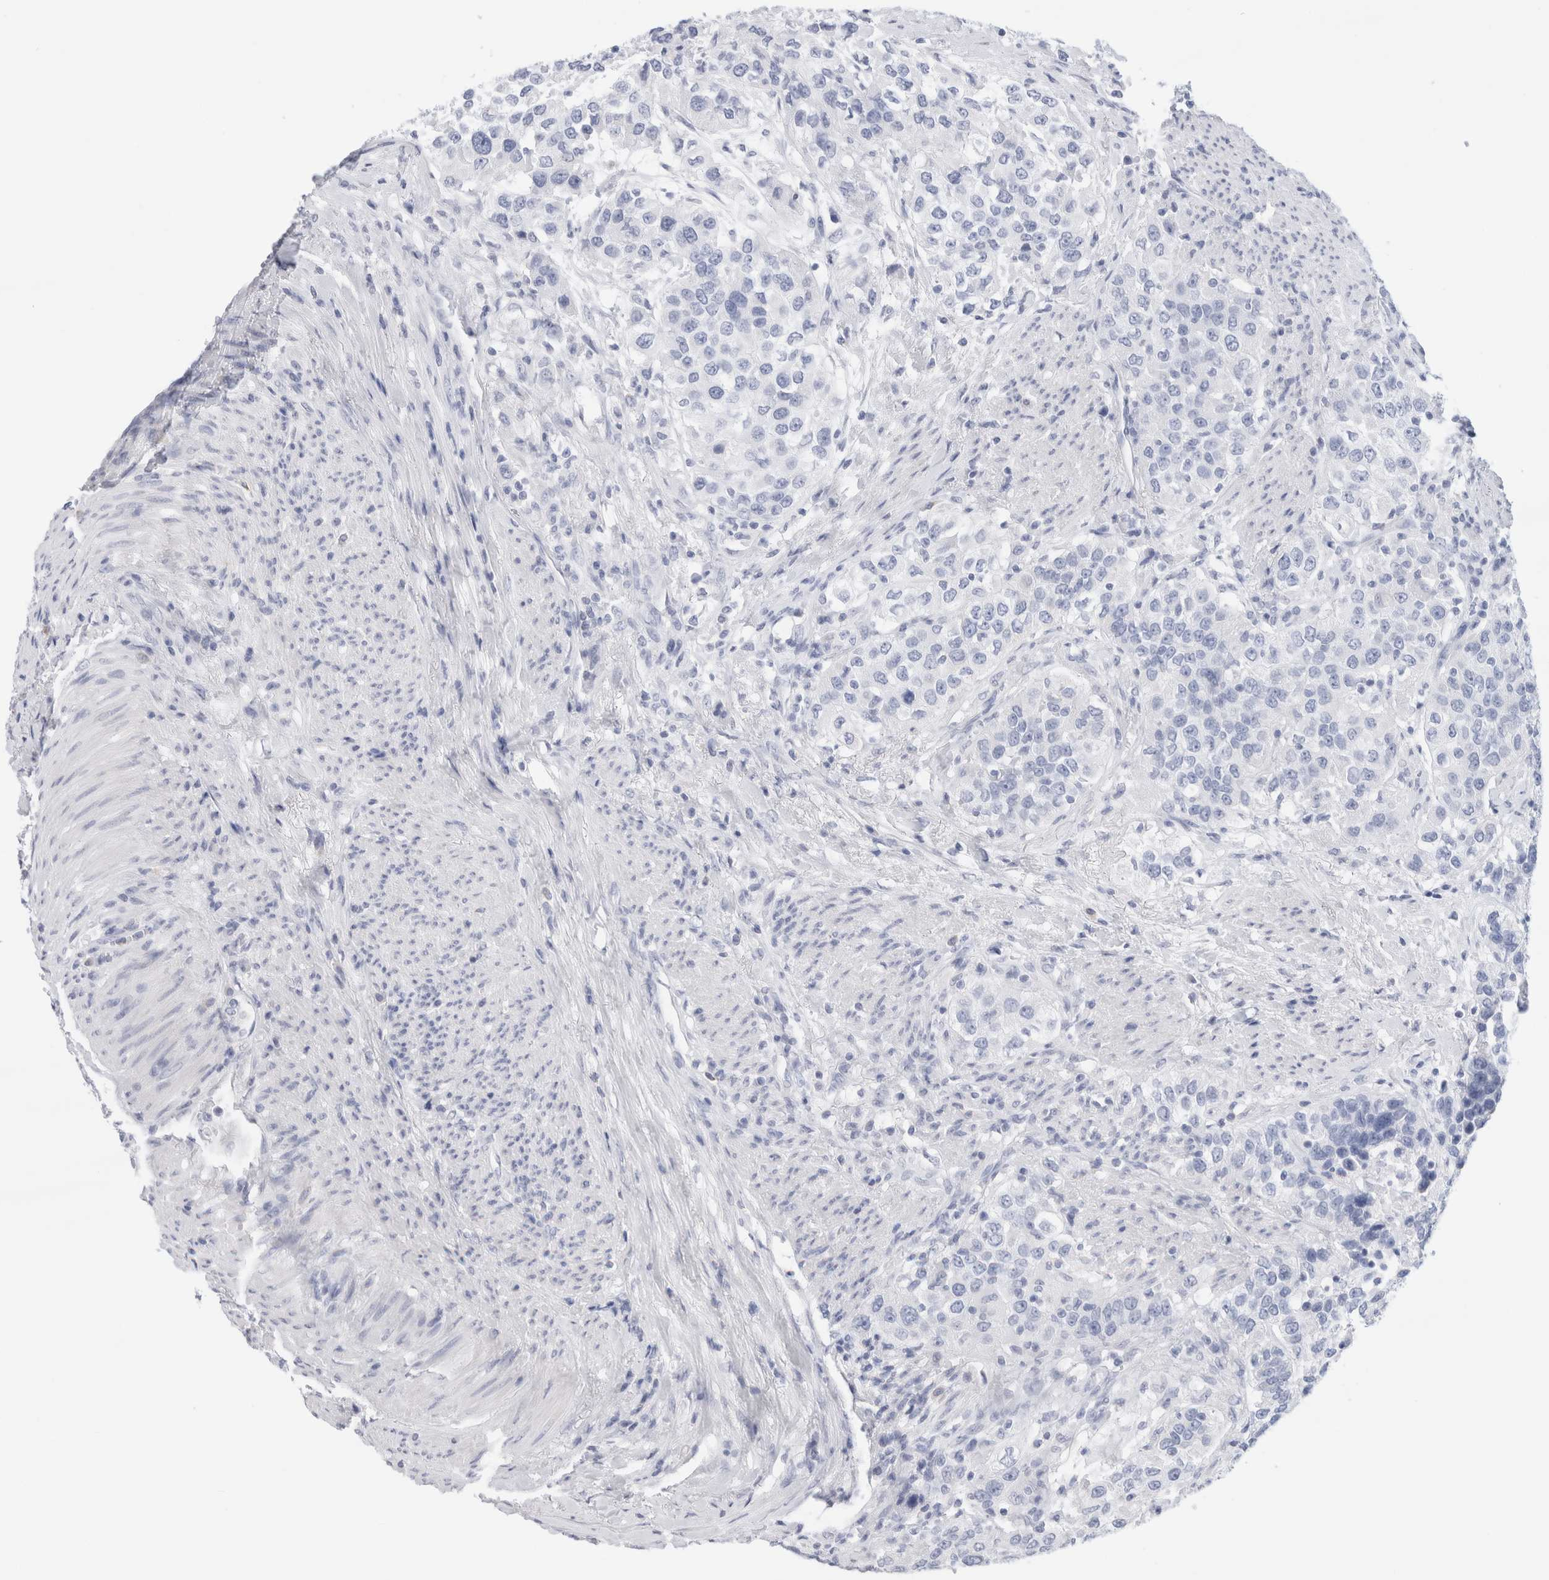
{"staining": {"intensity": "negative", "quantity": "none", "location": "none"}, "tissue": "urothelial cancer", "cell_type": "Tumor cells", "image_type": "cancer", "snomed": [{"axis": "morphology", "description": "Urothelial carcinoma, High grade"}, {"axis": "topography", "description": "Urinary bladder"}], "caption": "Immunohistochemistry (IHC) of high-grade urothelial carcinoma shows no positivity in tumor cells.", "gene": "ECHDC2", "patient": {"sex": "female", "age": 80}}